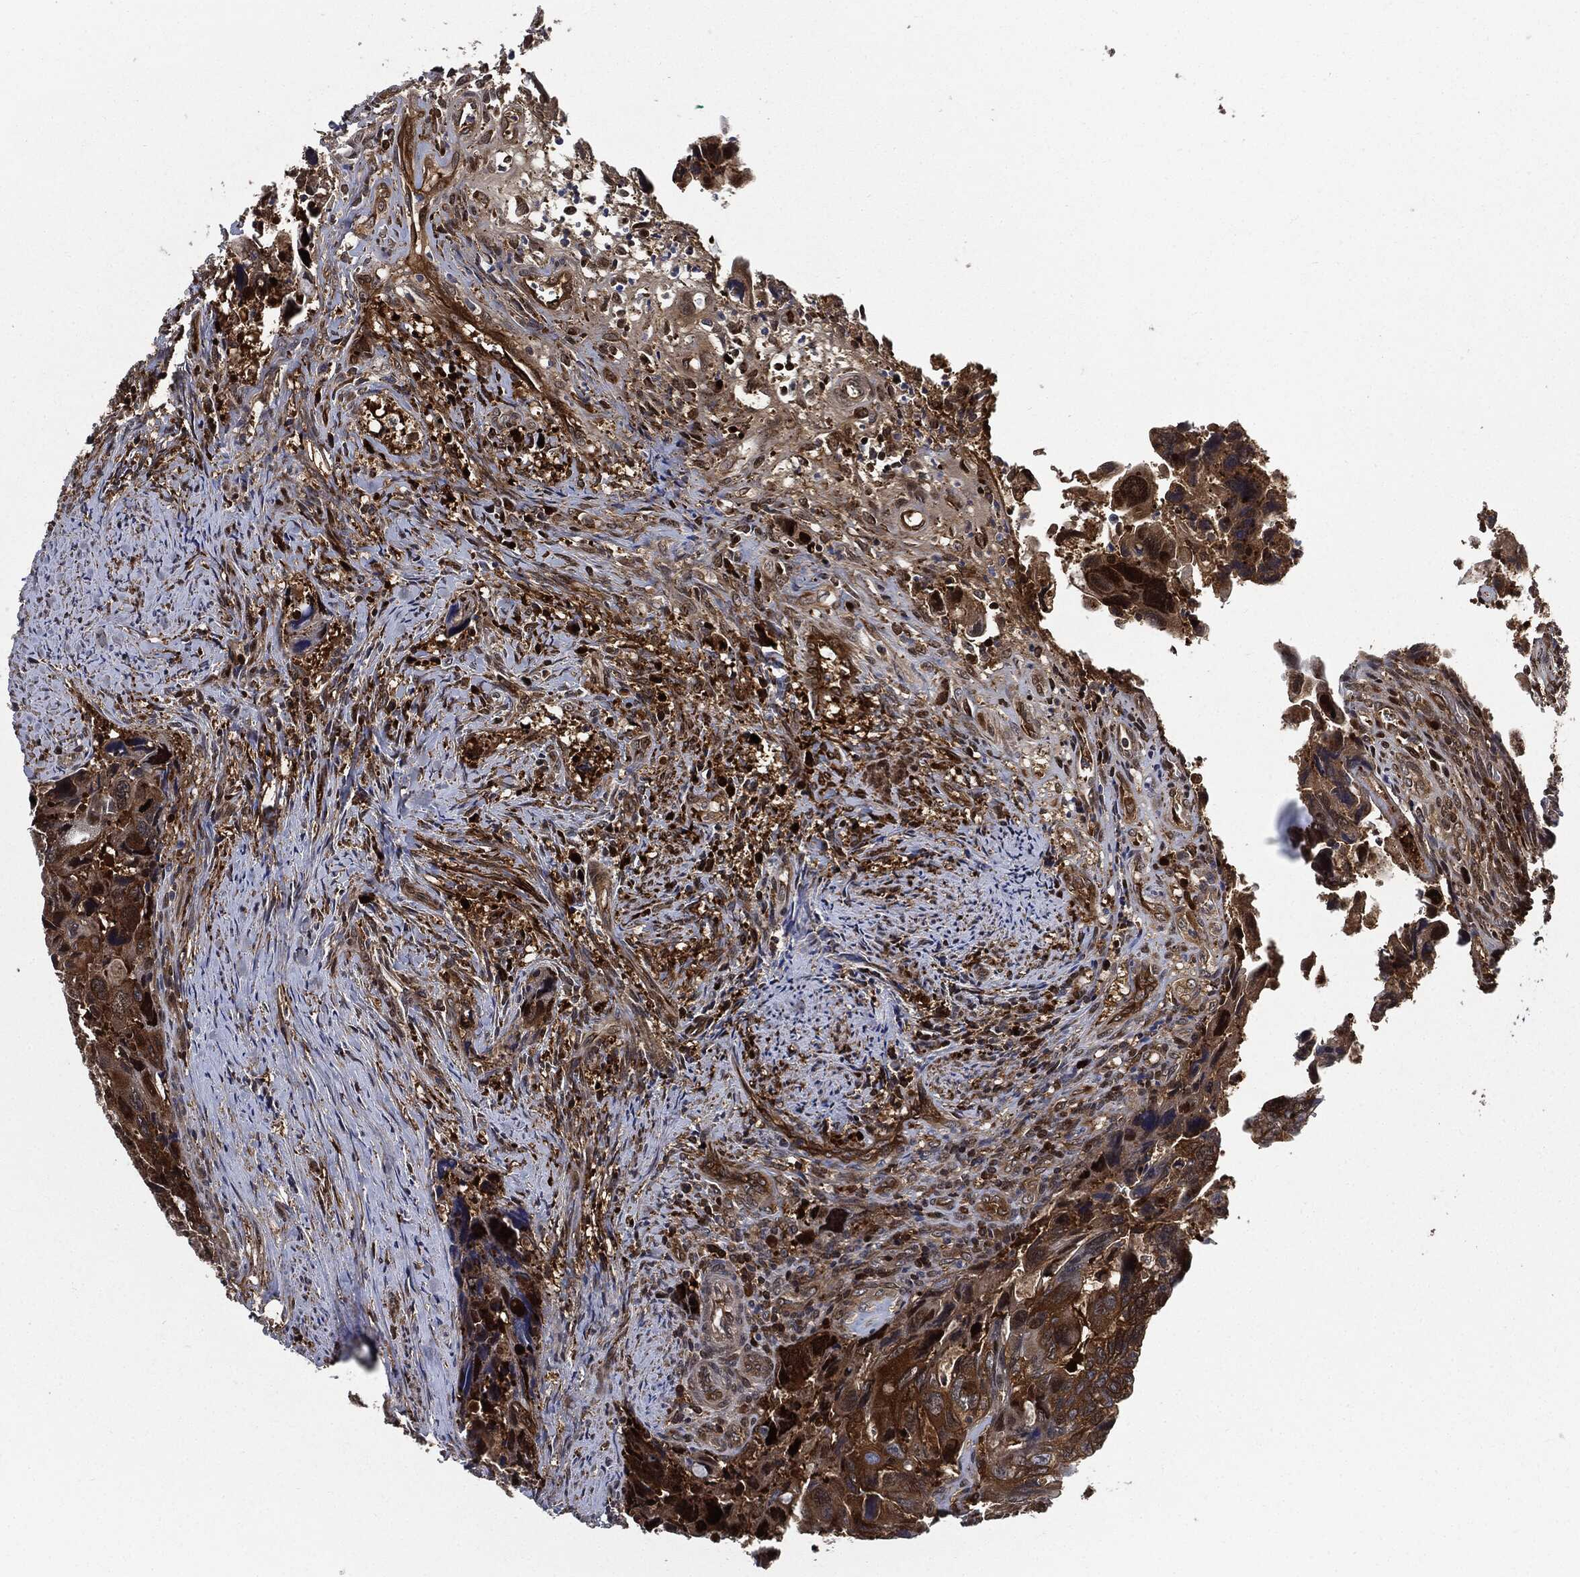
{"staining": {"intensity": "strong", "quantity": "25%-75%", "location": "cytoplasmic/membranous"}, "tissue": "colorectal cancer", "cell_type": "Tumor cells", "image_type": "cancer", "snomed": [{"axis": "morphology", "description": "Adenocarcinoma, NOS"}, {"axis": "topography", "description": "Rectum"}], "caption": "Brown immunohistochemical staining in human colorectal cancer reveals strong cytoplasmic/membranous expression in approximately 25%-75% of tumor cells.", "gene": "PRDX2", "patient": {"sex": "male", "age": 62}}